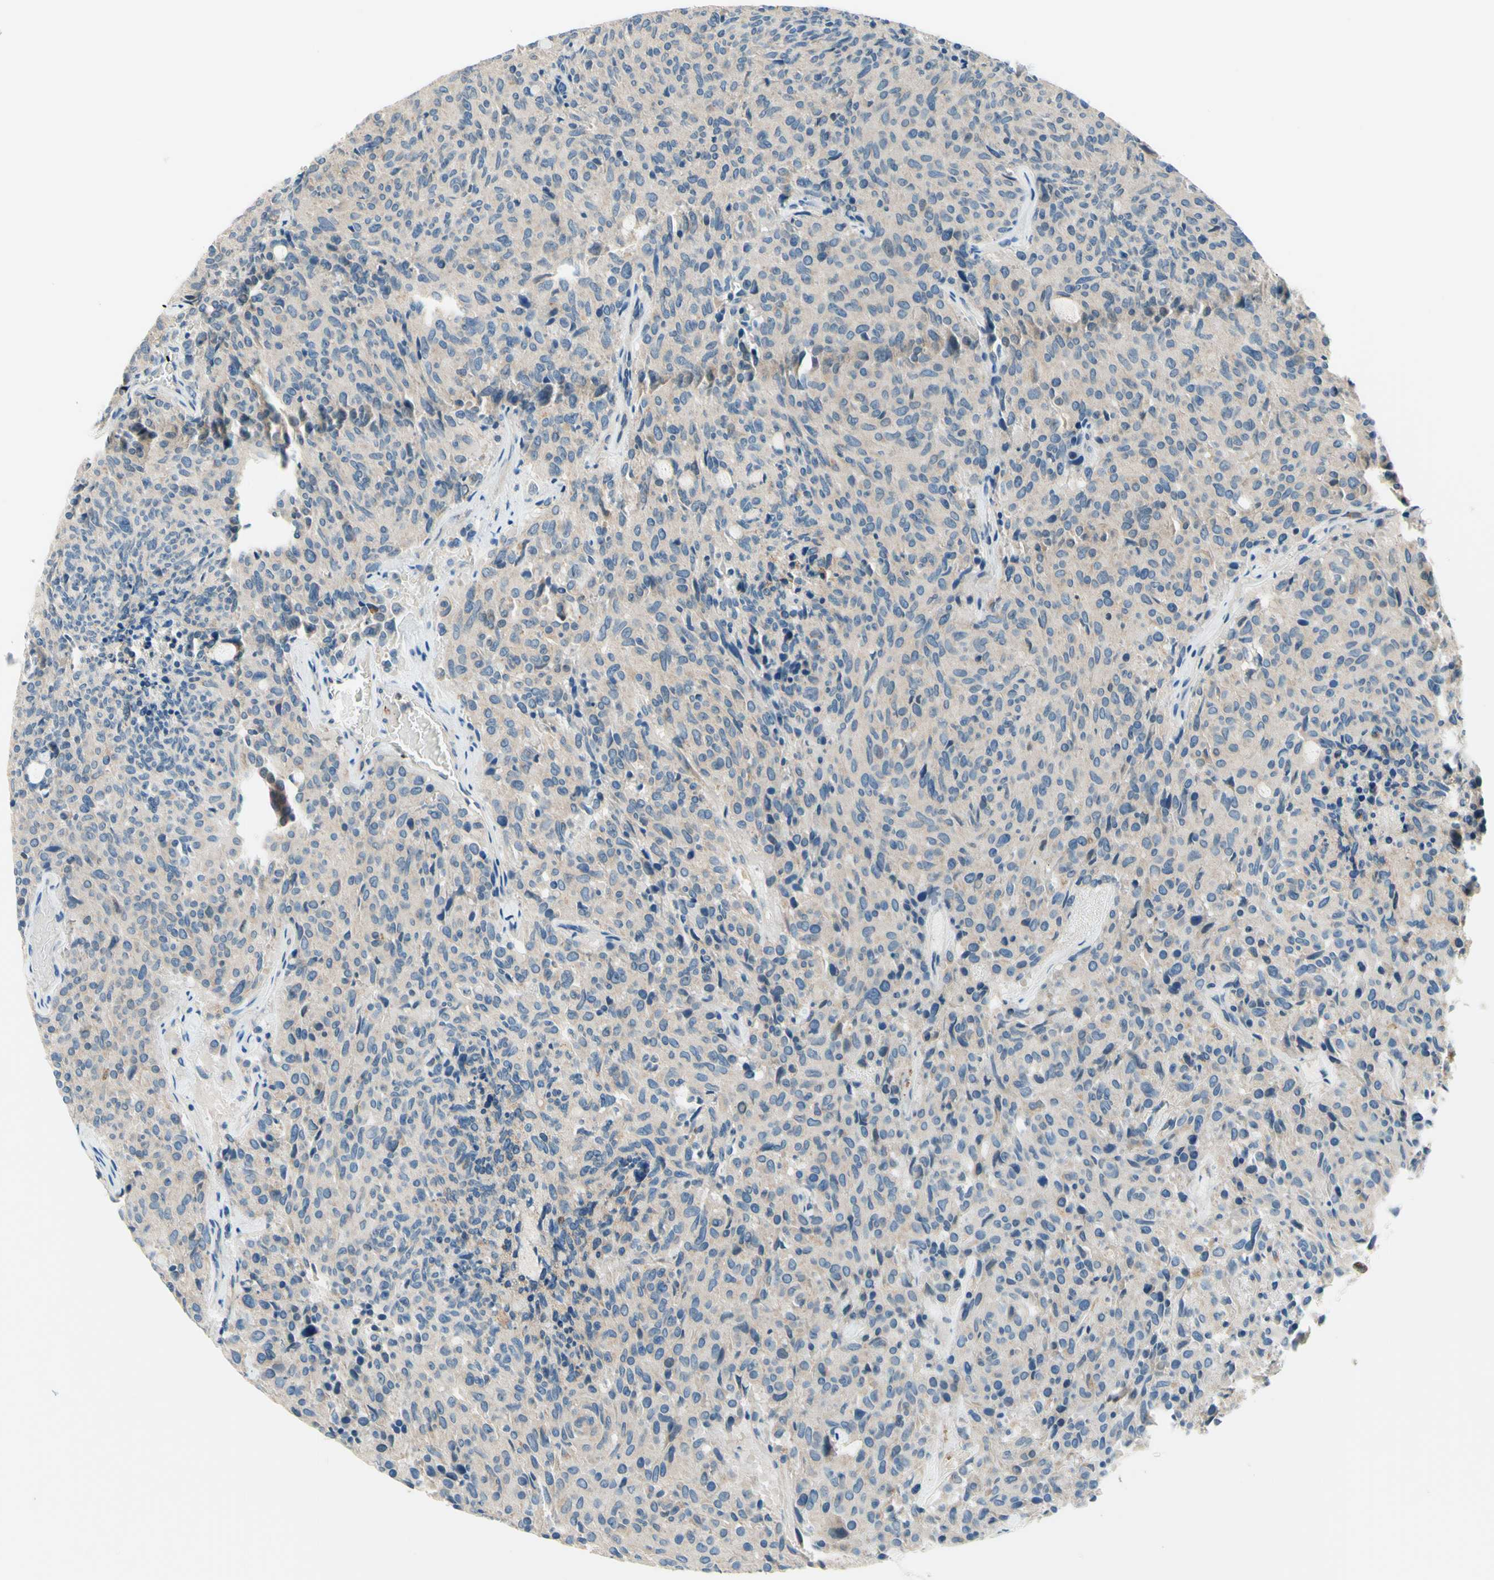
{"staining": {"intensity": "weak", "quantity": "<25%", "location": "cytoplasmic/membranous"}, "tissue": "carcinoid", "cell_type": "Tumor cells", "image_type": "cancer", "snomed": [{"axis": "morphology", "description": "Carcinoid, malignant, NOS"}, {"axis": "topography", "description": "Pancreas"}], "caption": "Image shows no significant protein positivity in tumor cells of malignant carcinoid. Nuclei are stained in blue.", "gene": "SIGLEC9", "patient": {"sex": "female", "age": 54}}